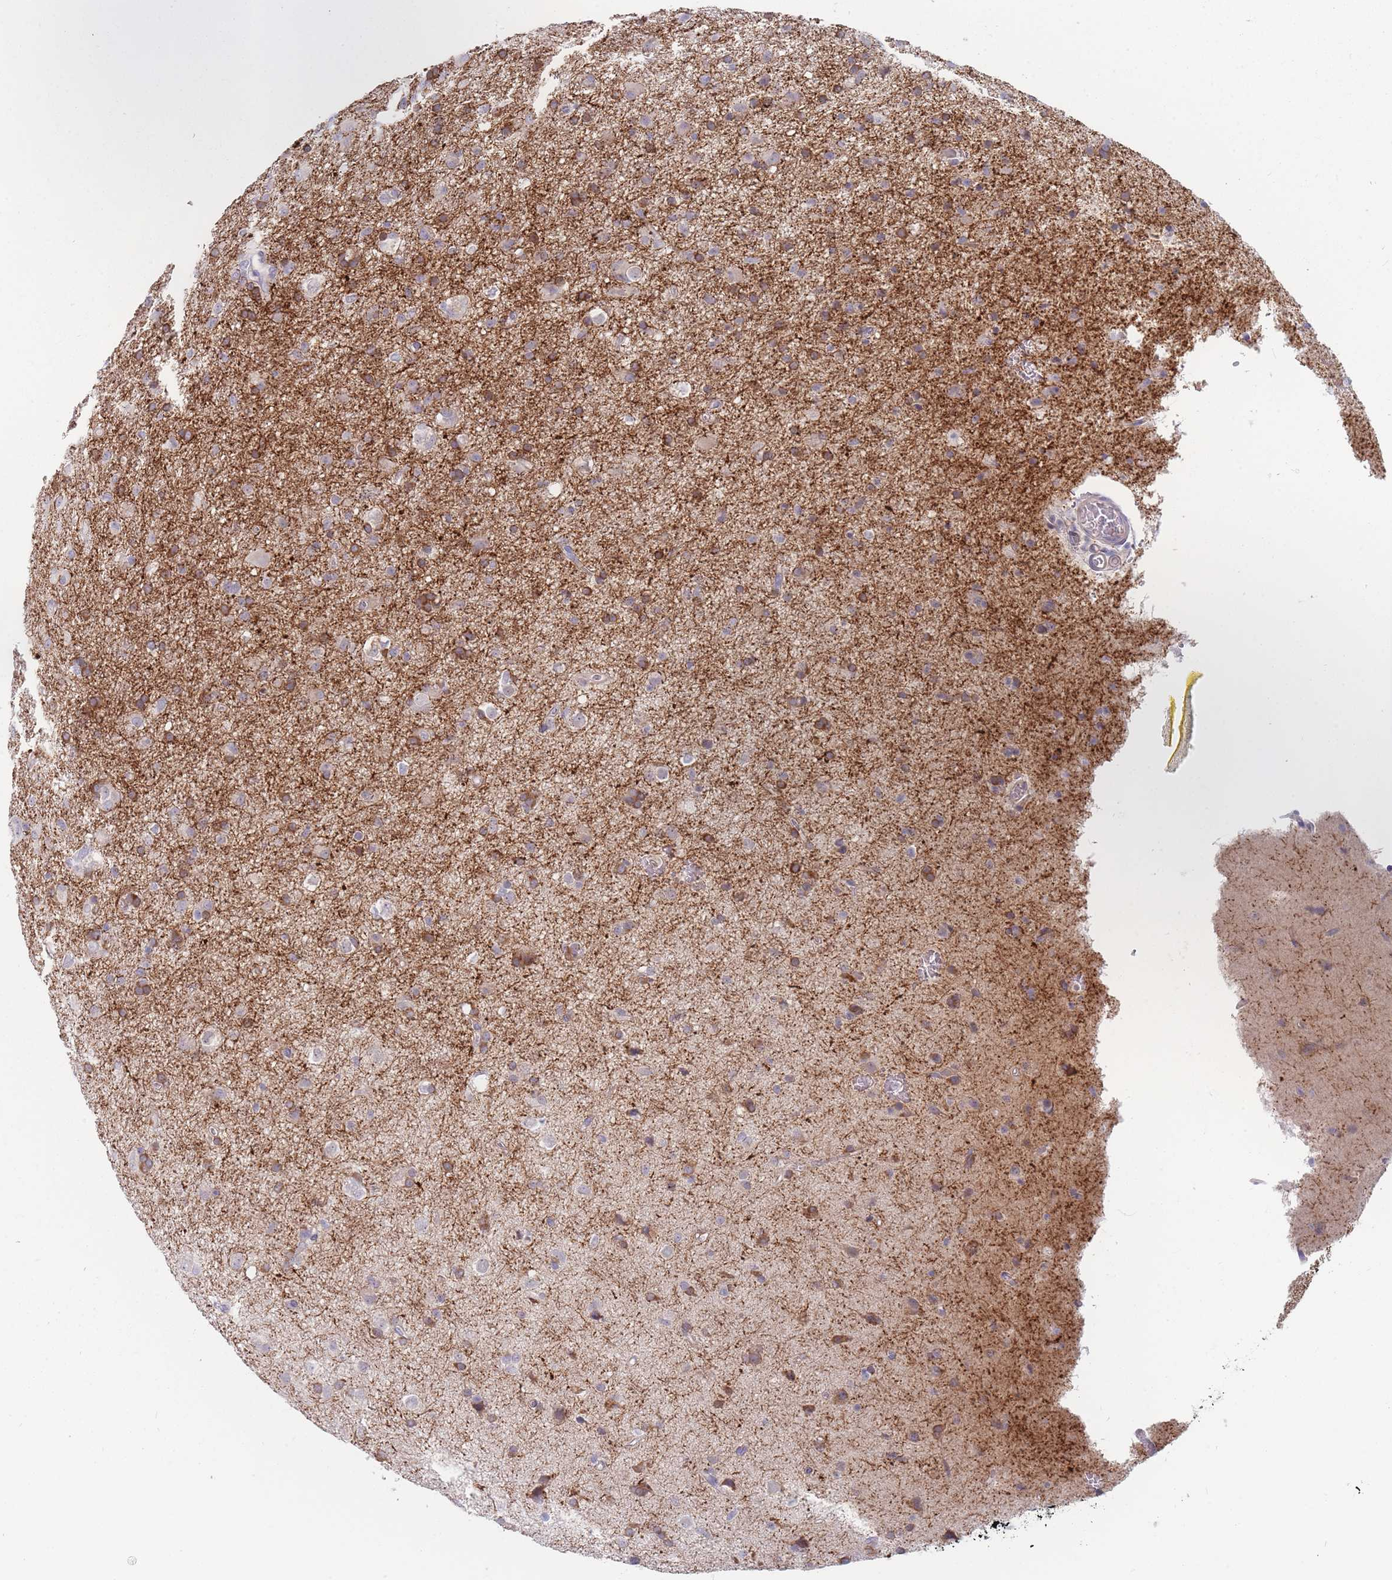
{"staining": {"intensity": "moderate", "quantity": "<25%", "location": "cytoplasmic/membranous"}, "tissue": "glioma", "cell_type": "Tumor cells", "image_type": "cancer", "snomed": [{"axis": "morphology", "description": "Glioma, malignant, Low grade"}, {"axis": "topography", "description": "Brain"}], "caption": "This photomicrograph shows immunohistochemistry (IHC) staining of glioma, with low moderate cytoplasmic/membranous expression in approximately <25% of tumor cells.", "gene": "SPATS1", "patient": {"sex": "male", "age": 65}}